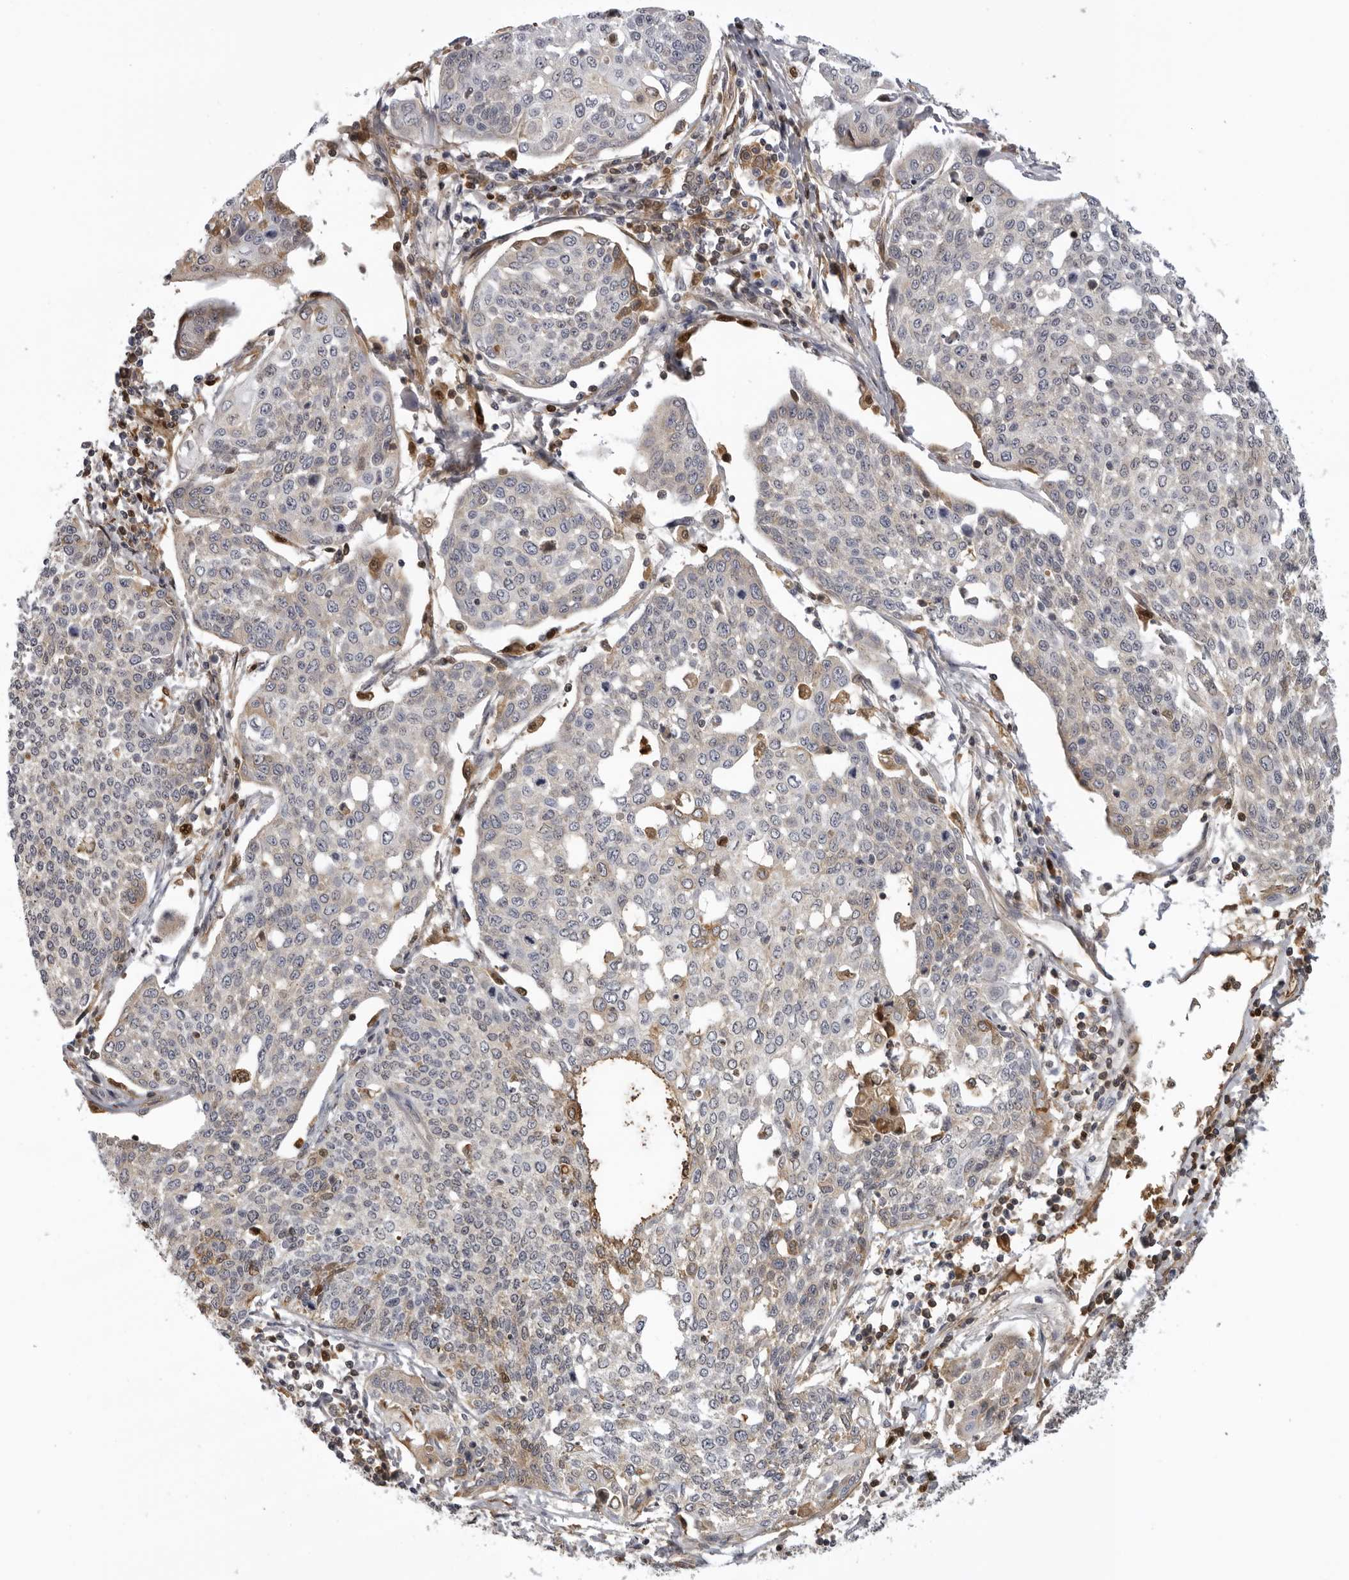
{"staining": {"intensity": "negative", "quantity": "none", "location": "none"}, "tissue": "cervical cancer", "cell_type": "Tumor cells", "image_type": "cancer", "snomed": [{"axis": "morphology", "description": "Squamous cell carcinoma, NOS"}, {"axis": "topography", "description": "Cervix"}], "caption": "Immunohistochemistry (IHC) histopathology image of human cervical cancer (squamous cell carcinoma) stained for a protein (brown), which displays no staining in tumor cells.", "gene": "PLEKHF2", "patient": {"sex": "female", "age": 34}}